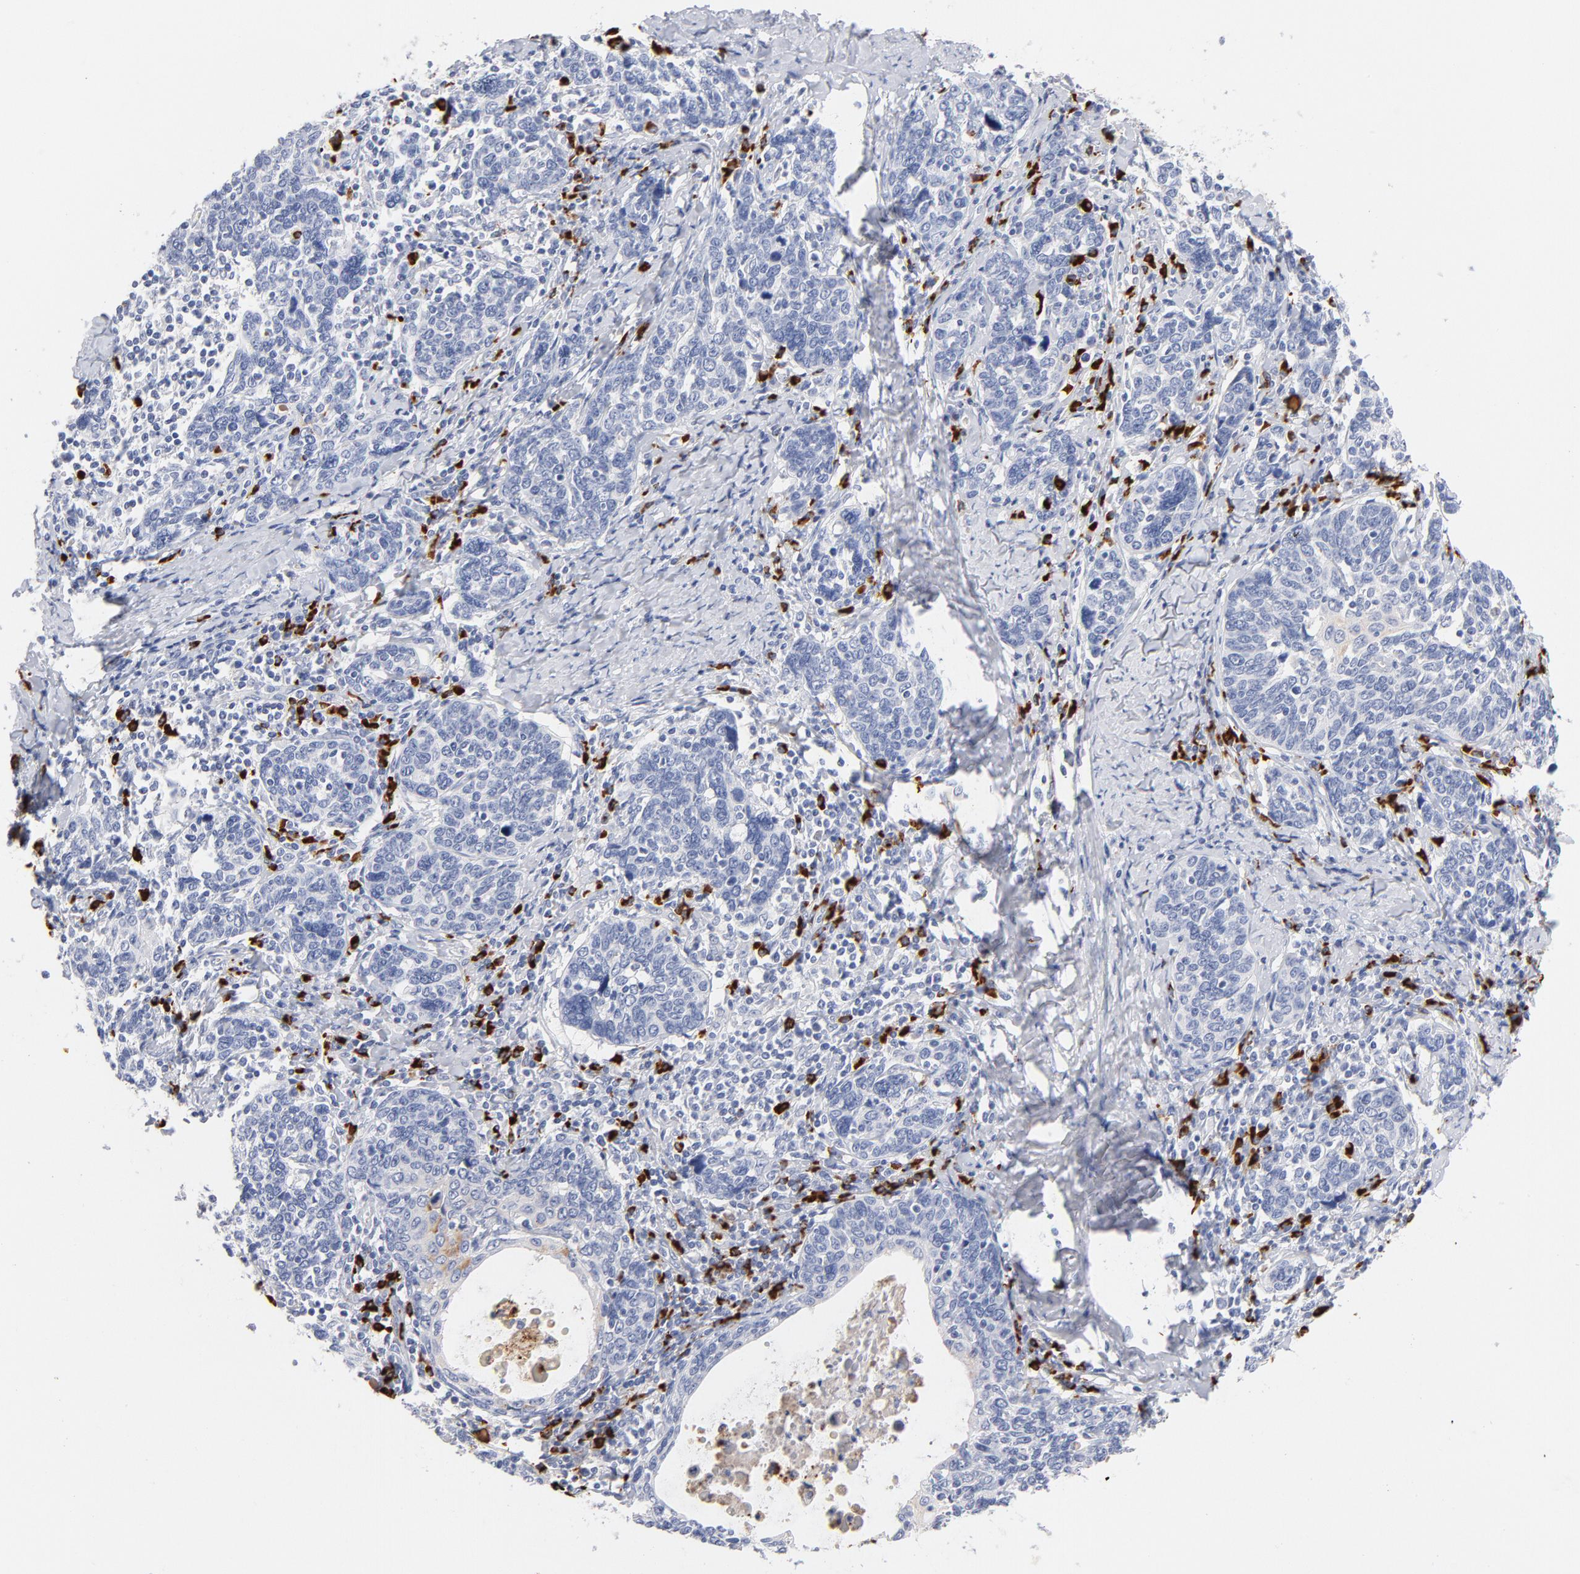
{"staining": {"intensity": "negative", "quantity": "none", "location": "none"}, "tissue": "cervical cancer", "cell_type": "Tumor cells", "image_type": "cancer", "snomed": [{"axis": "morphology", "description": "Squamous cell carcinoma, NOS"}, {"axis": "topography", "description": "Cervix"}], "caption": "The image exhibits no significant positivity in tumor cells of cervical cancer.", "gene": "PLAT", "patient": {"sex": "female", "age": 41}}